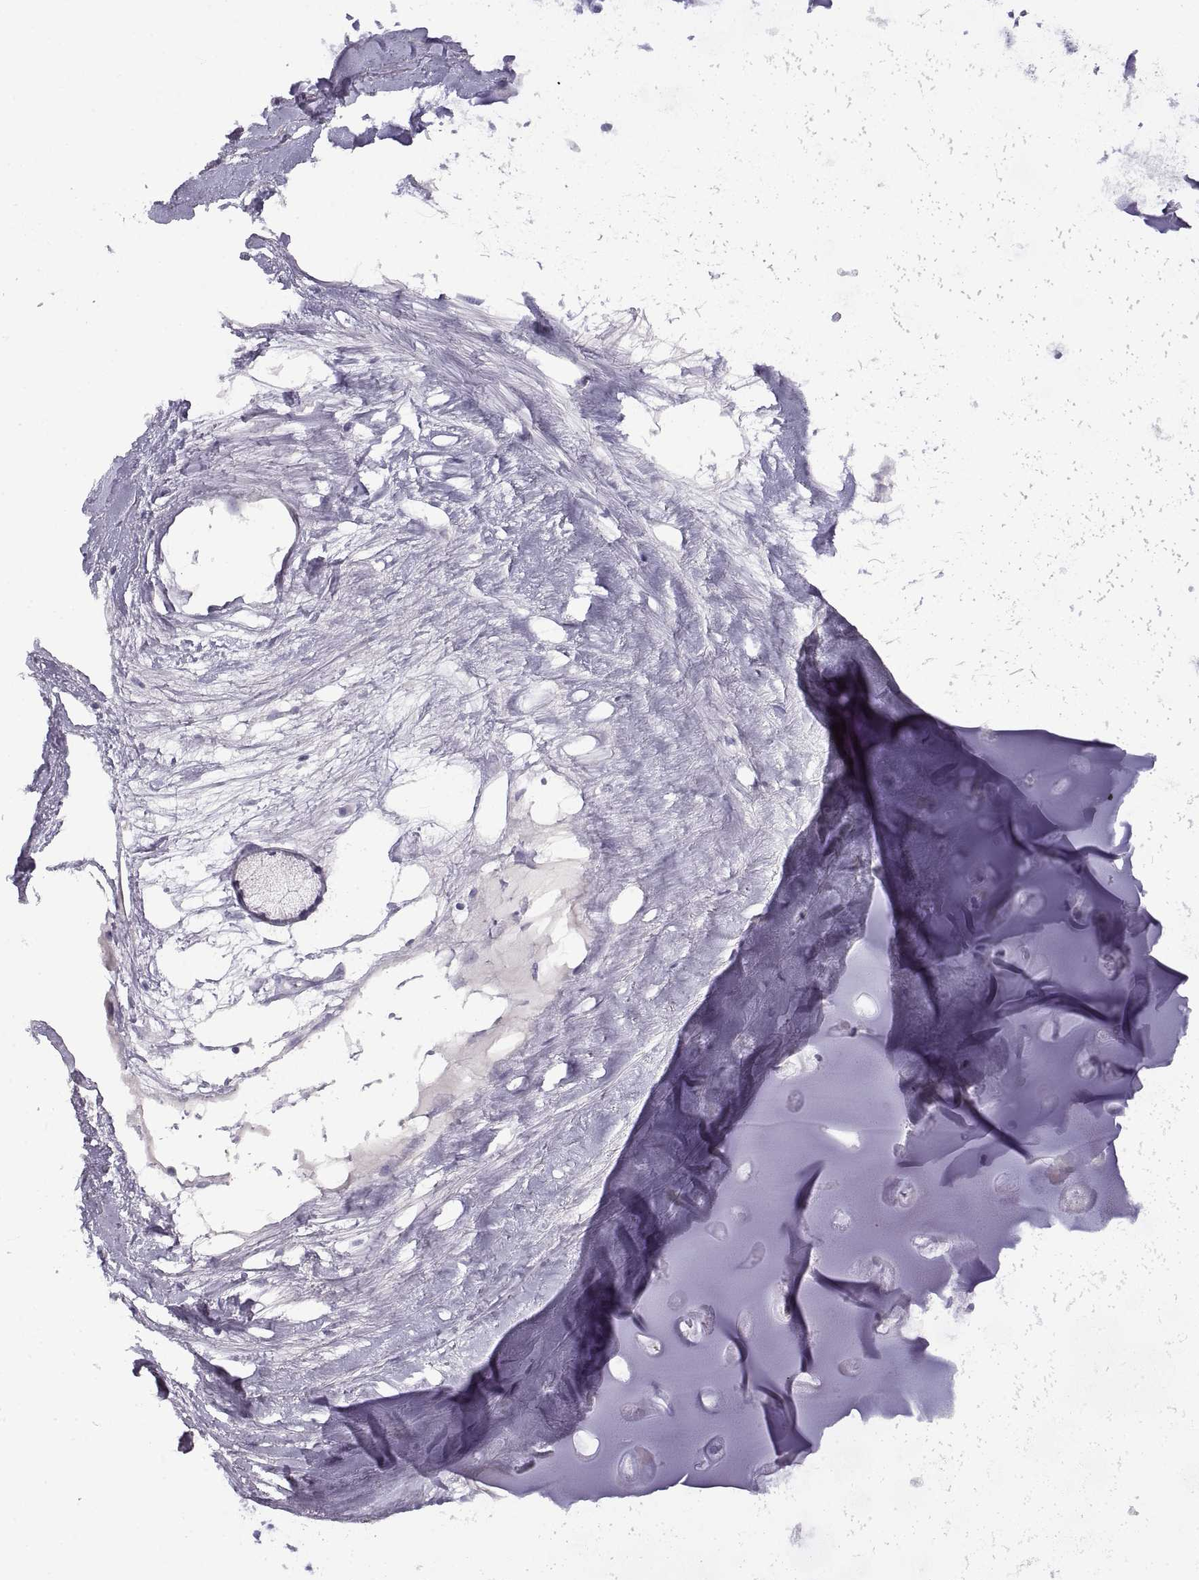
{"staining": {"intensity": "negative", "quantity": "none", "location": "none"}, "tissue": "adipose tissue", "cell_type": "Adipocytes", "image_type": "normal", "snomed": [{"axis": "morphology", "description": "Normal tissue, NOS"}, {"axis": "morphology", "description": "Squamous cell carcinoma, NOS"}, {"axis": "topography", "description": "Cartilage tissue"}, {"axis": "topography", "description": "Lung"}], "caption": "High power microscopy micrograph of an IHC photomicrograph of unremarkable adipose tissue, revealing no significant positivity in adipocytes. (DAB (3,3'-diaminobenzidine) IHC, high magnification).", "gene": "CRYBB3", "patient": {"sex": "male", "age": 66}}